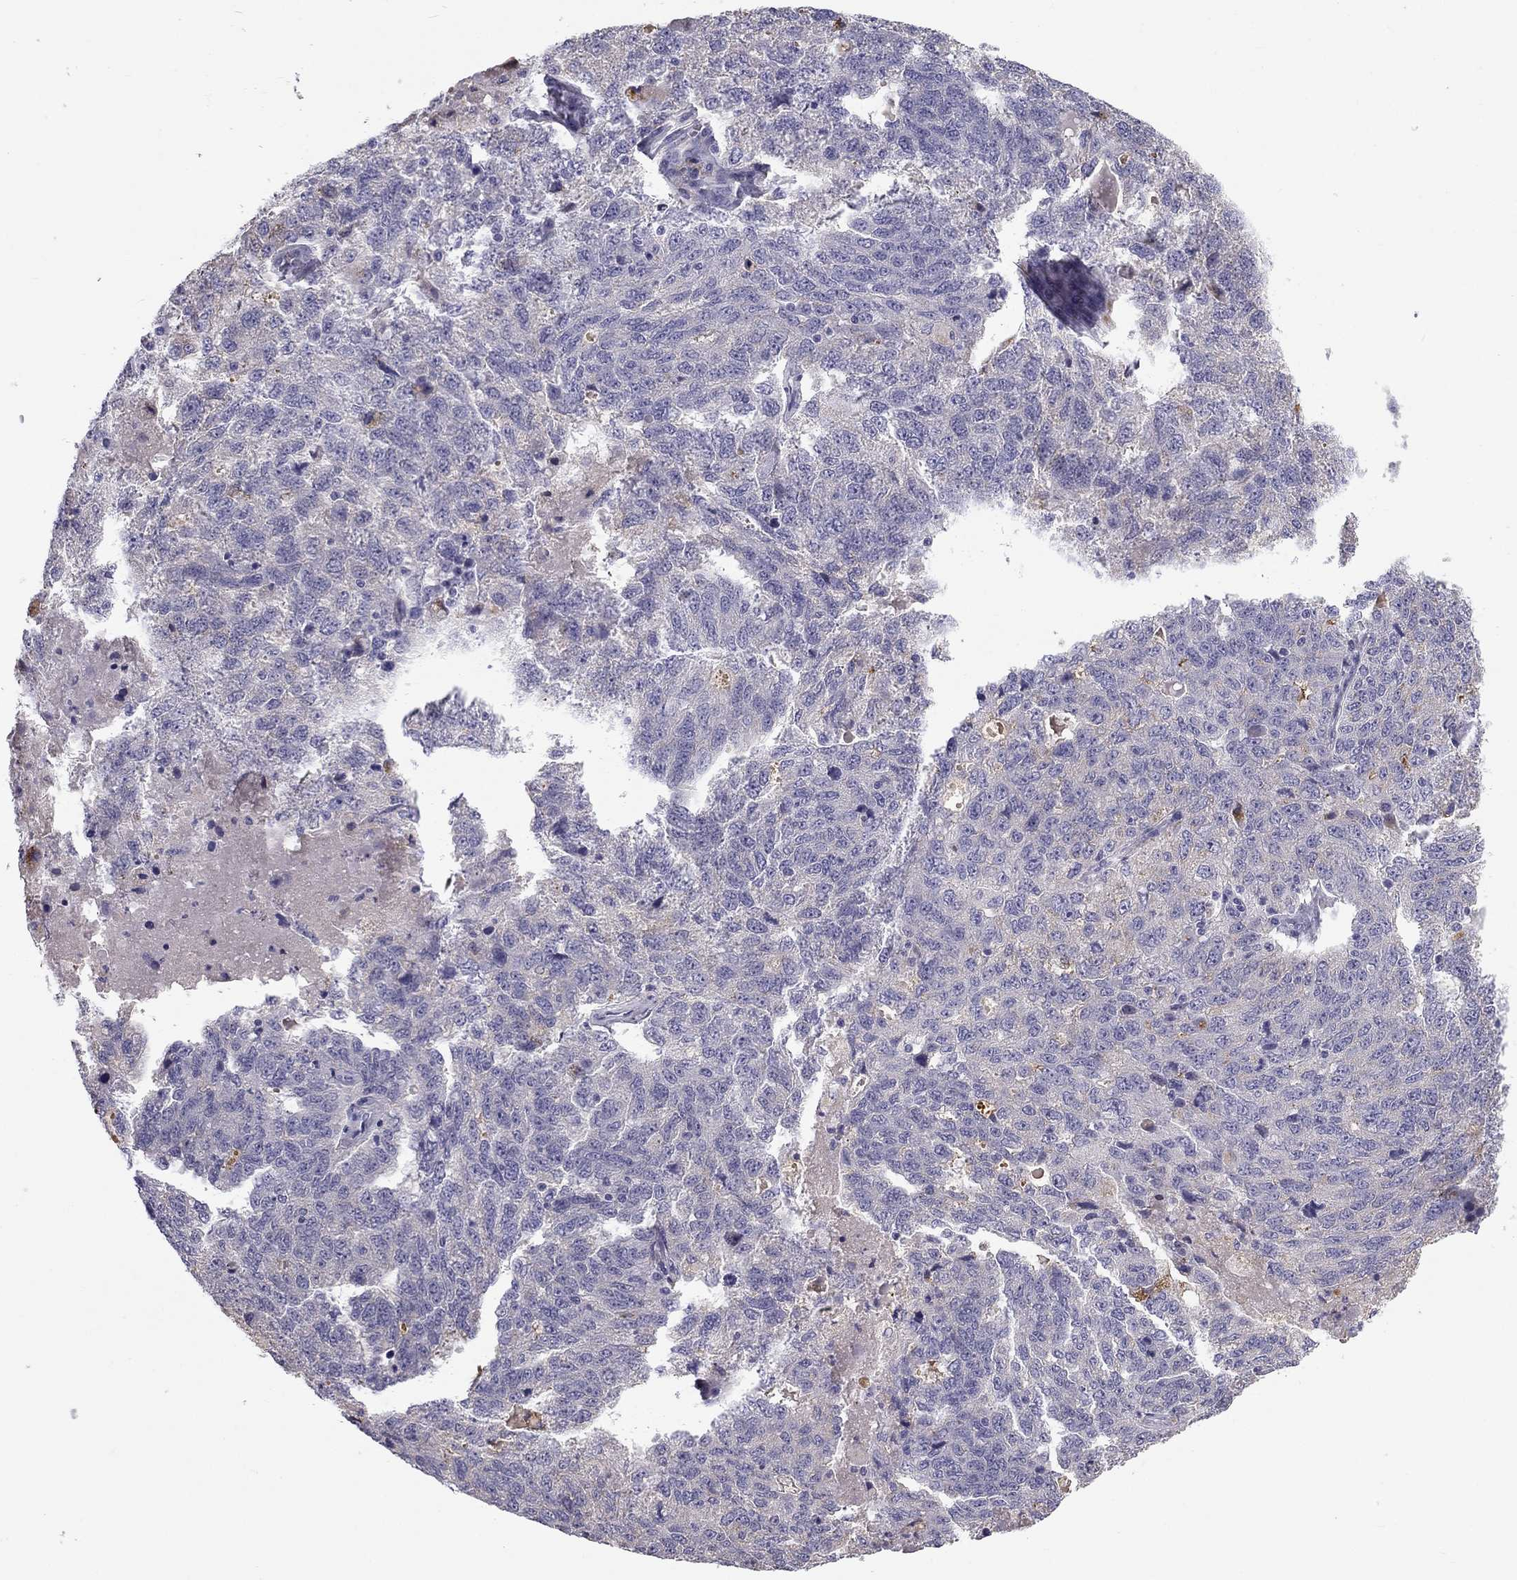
{"staining": {"intensity": "negative", "quantity": "none", "location": "none"}, "tissue": "ovarian cancer", "cell_type": "Tumor cells", "image_type": "cancer", "snomed": [{"axis": "morphology", "description": "Cystadenocarcinoma, serous, NOS"}, {"axis": "topography", "description": "Ovary"}], "caption": "High magnification brightfield microscopy of serous cystadenocarcinoma (ovarian) stained with DAB (3,3'-diaminobenzidine) (brown) and counterstained with hematoxylin (blue): tumor cells show no significant positivity.", "gene": "CLPSL2", "patient": {"sex": "female", "age": 71}}